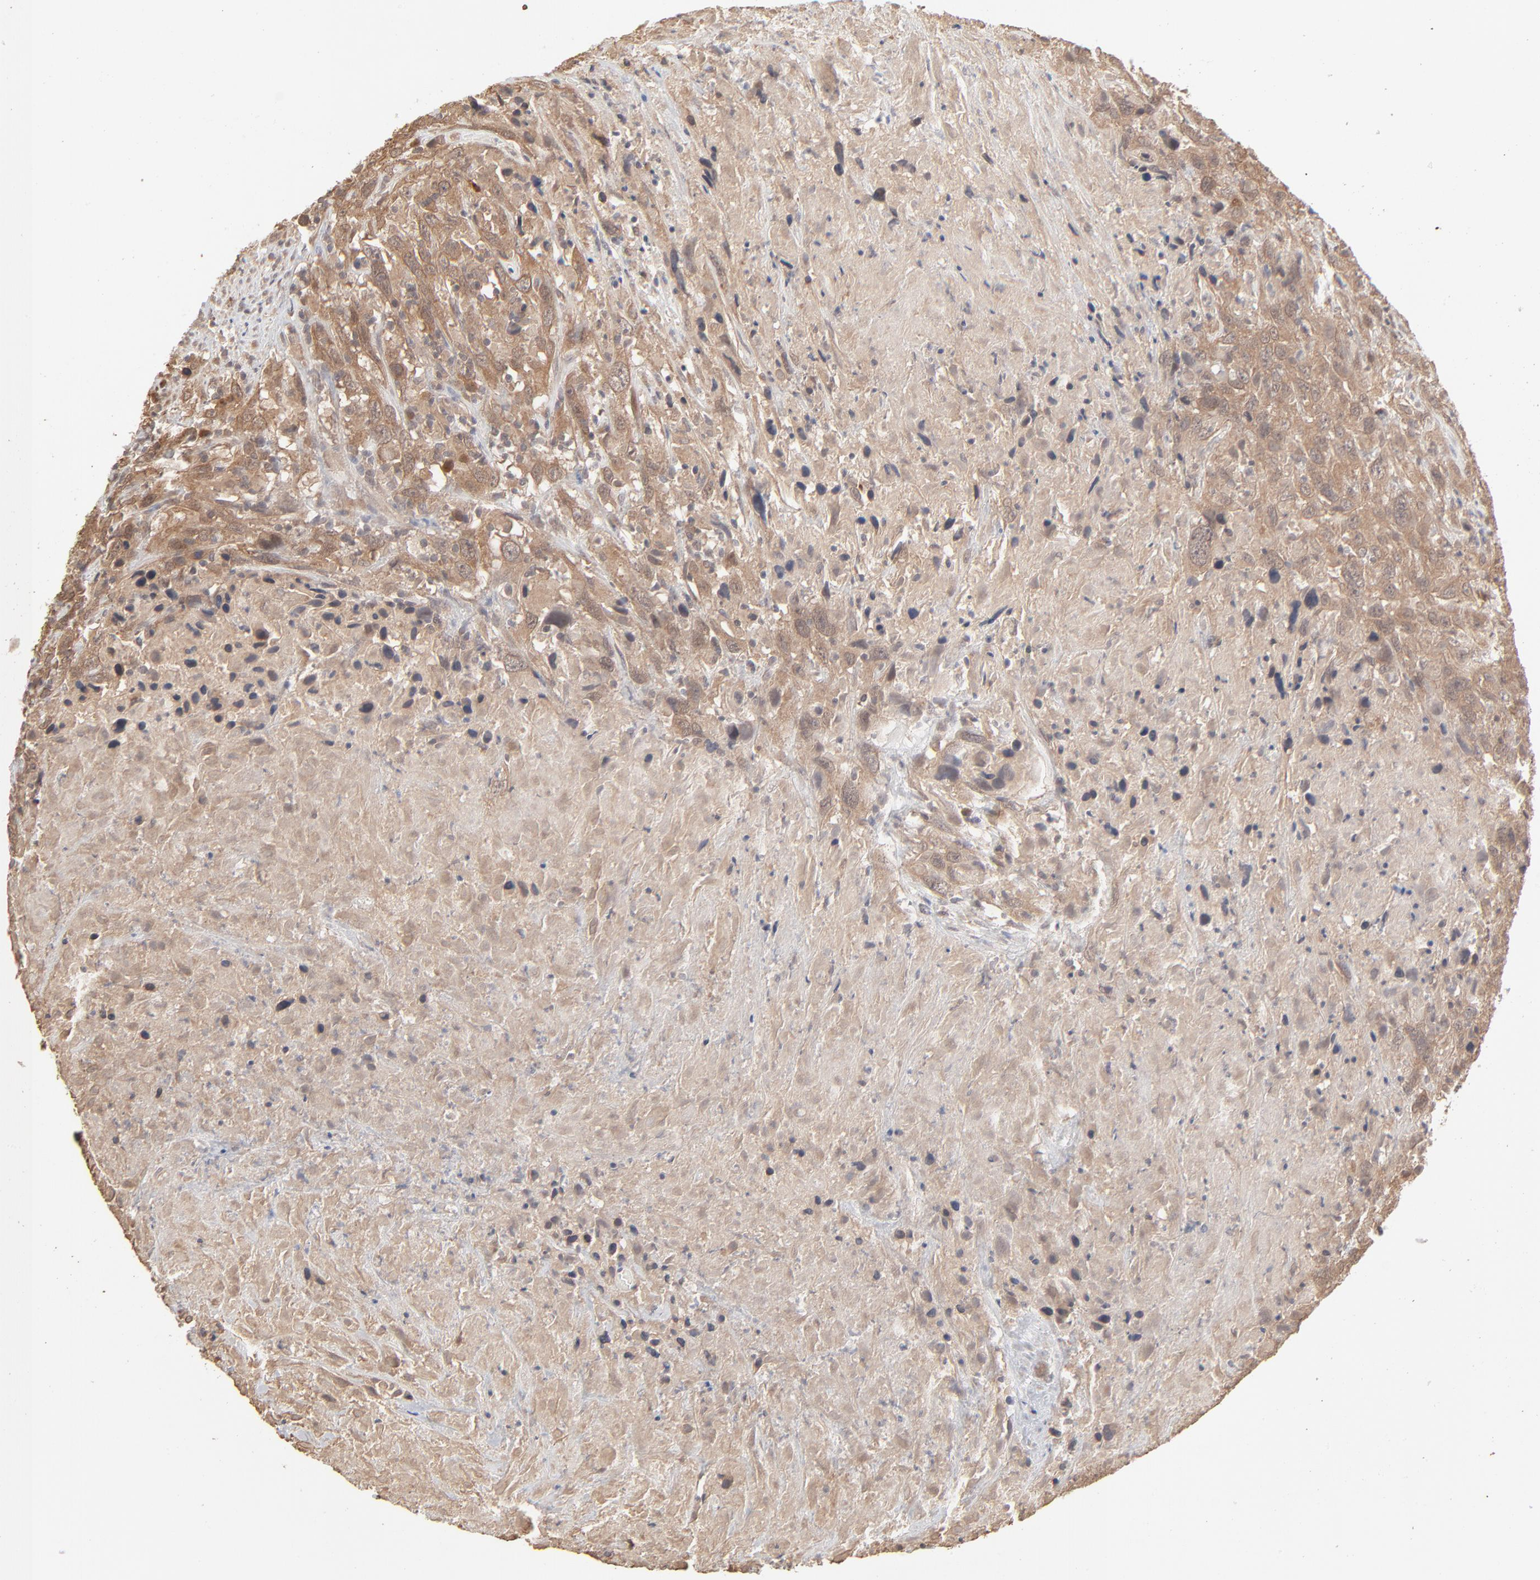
{"staining": {"intensity": "moderate", "quantity": ">75%", "location": "cytoplasmic/membranous"}, "tissue": "urothelial cancer", "cell_type": "Tumor cells", "image_type": "cancer", "snomed": [{"axis": "morphology", "description": "Urothelial carcinoma, High grade"}, {"axis": "topography", "description": "Urinary bladder"}], "caption": "Urothelial cancer tissue demonstrates moderate cytoplasmic/membranous staining in about >75% of tumor cells, visualized by immunohistochemistry.", "gene": "SCFD1", "patient": {"sex": "male", "age": 61}}